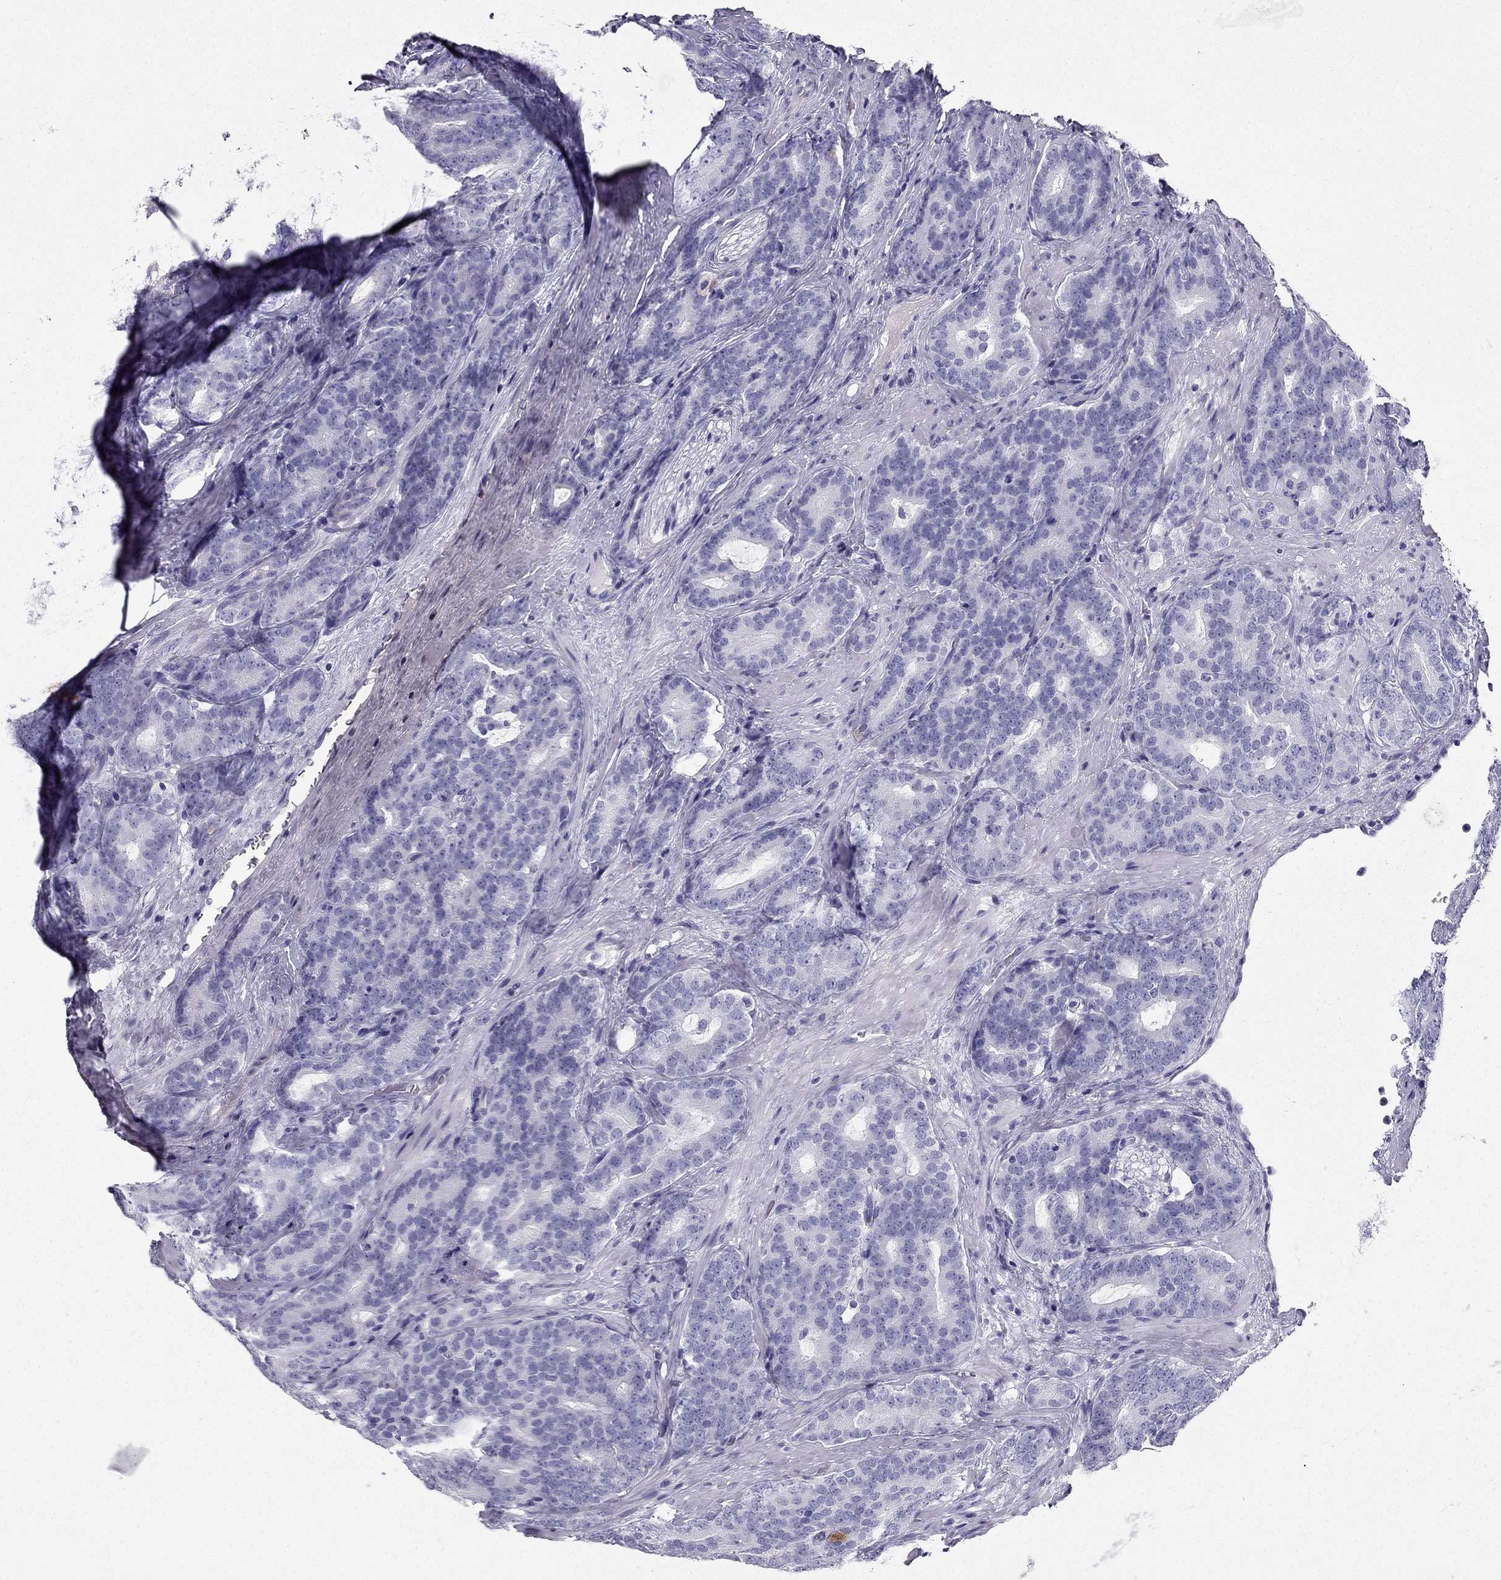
{"staining": {"intensity": "negative", "quantity": "none", "location": "none"}, "tissue": "prostate cancer", "cell_type": "Tumor cells", "image_type": "cancer", "snomed": [{"axis": "morphology", "description": "Adenocarcinoma, NOS"}, {"axis": "topography", "description": "Prostate"}], "caption": "Prostate adenocarcinoma was stained to show a protein in brown. There is no significant positivity in tumor cells.", "gene": "TFF3", "patient": {"sex": "male", "age": 71}}